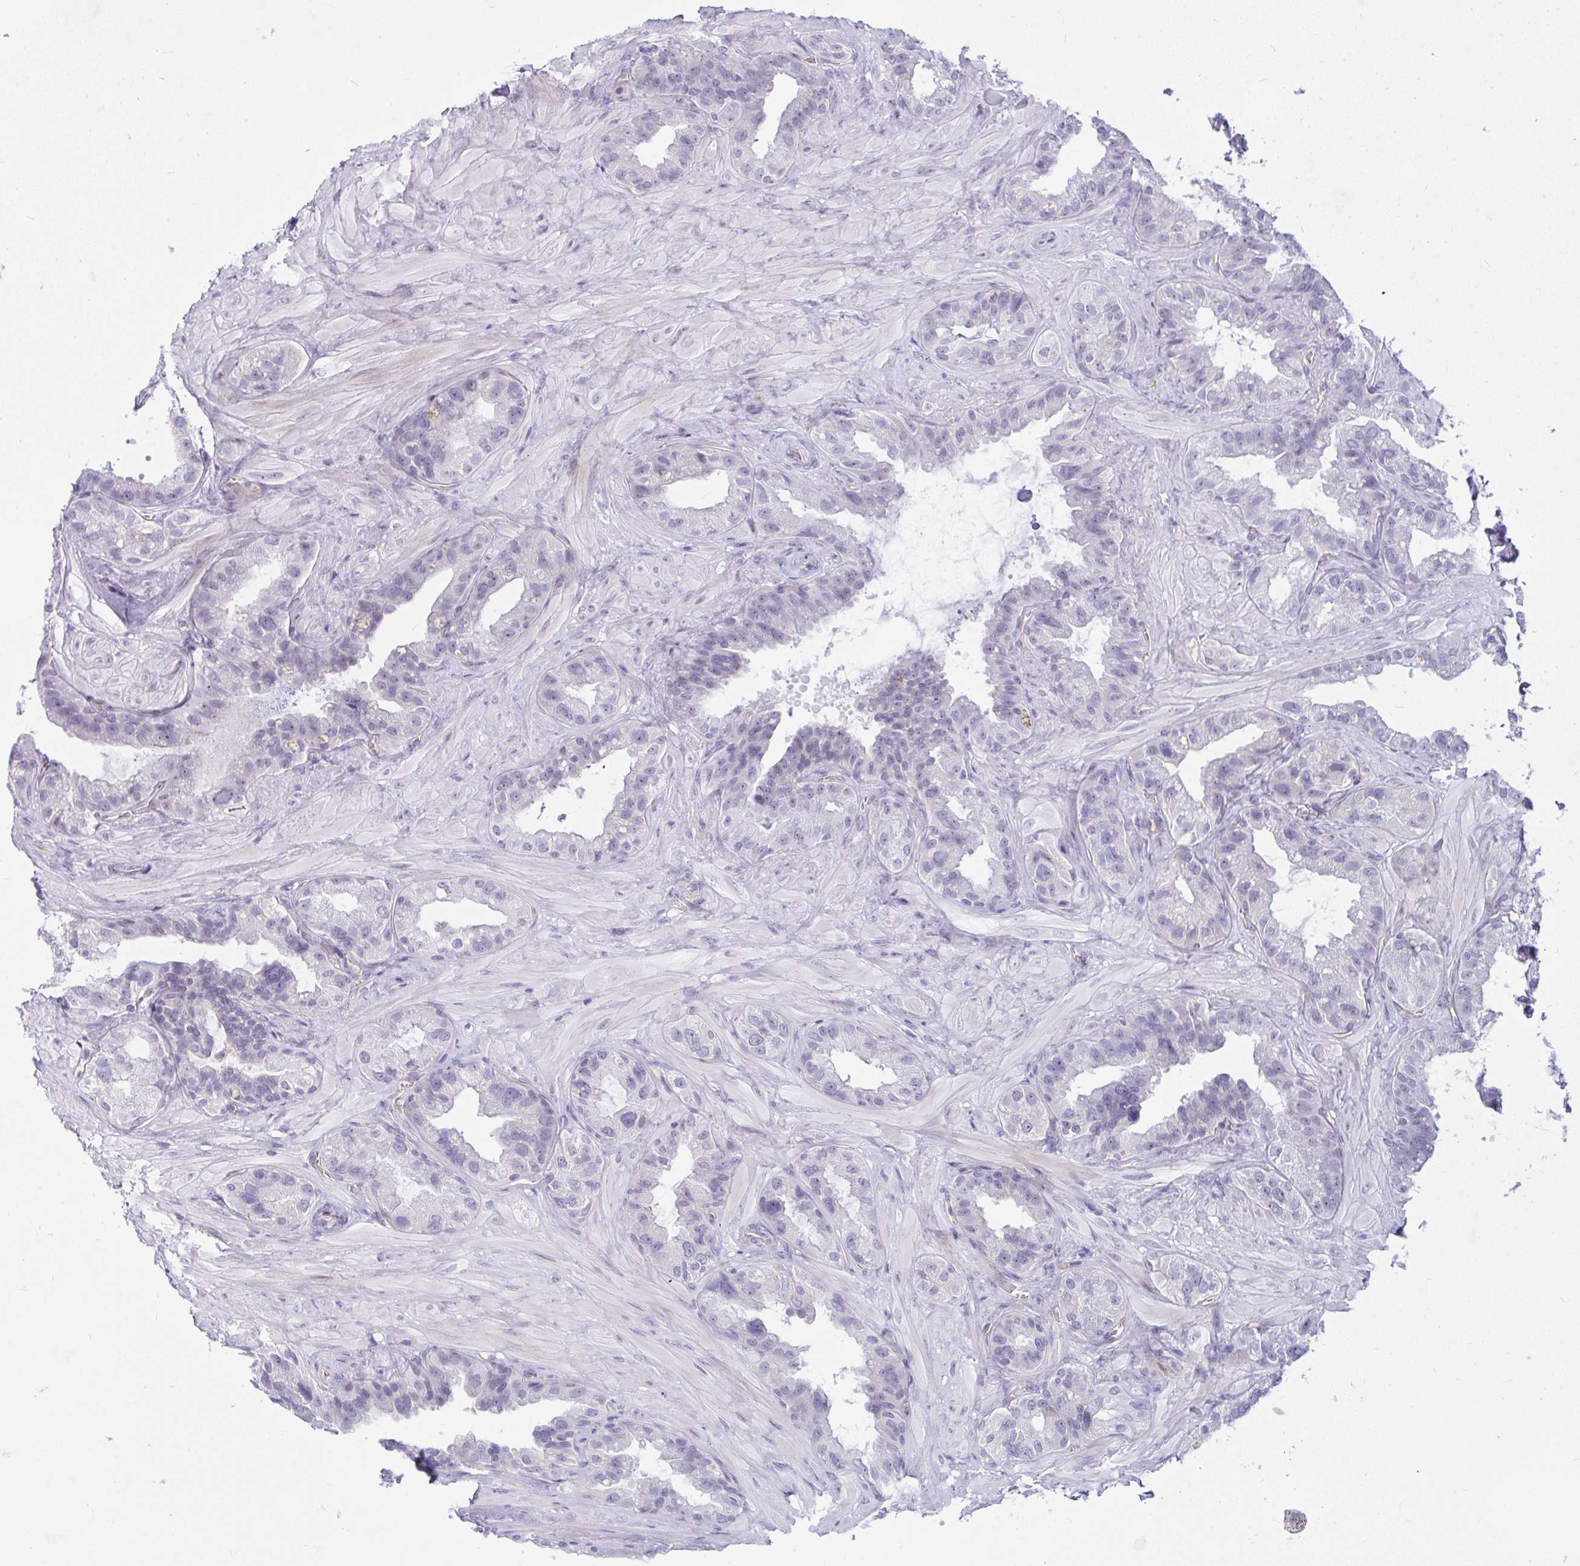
{"staining": {"intensity": "negative", "quantity": "none", "location": "none"}, "tissue": "seminal vesicle", "cell_type": "Glandular cells", "image_type": "normal", "snomed": [{"axis": "morphology", "description": "Normal tissue, NOS"}, {"axis": "topography", "description": "Seminal veicle"}, {"axis": "topography", "description": "Peripheral nerve tissue"}], "caption": "IHC micrograph of benign human seminal vesicle stained for a protein (brown), which reveals no staining in glandular cells. The staining is performed using DAB (3,3'-diaminobenzidine) brown chromogen with nuclei counter-stained in using hematoxylin.", "gene": "NFXL1", "patient": {"sex": "male", "age": 76}}